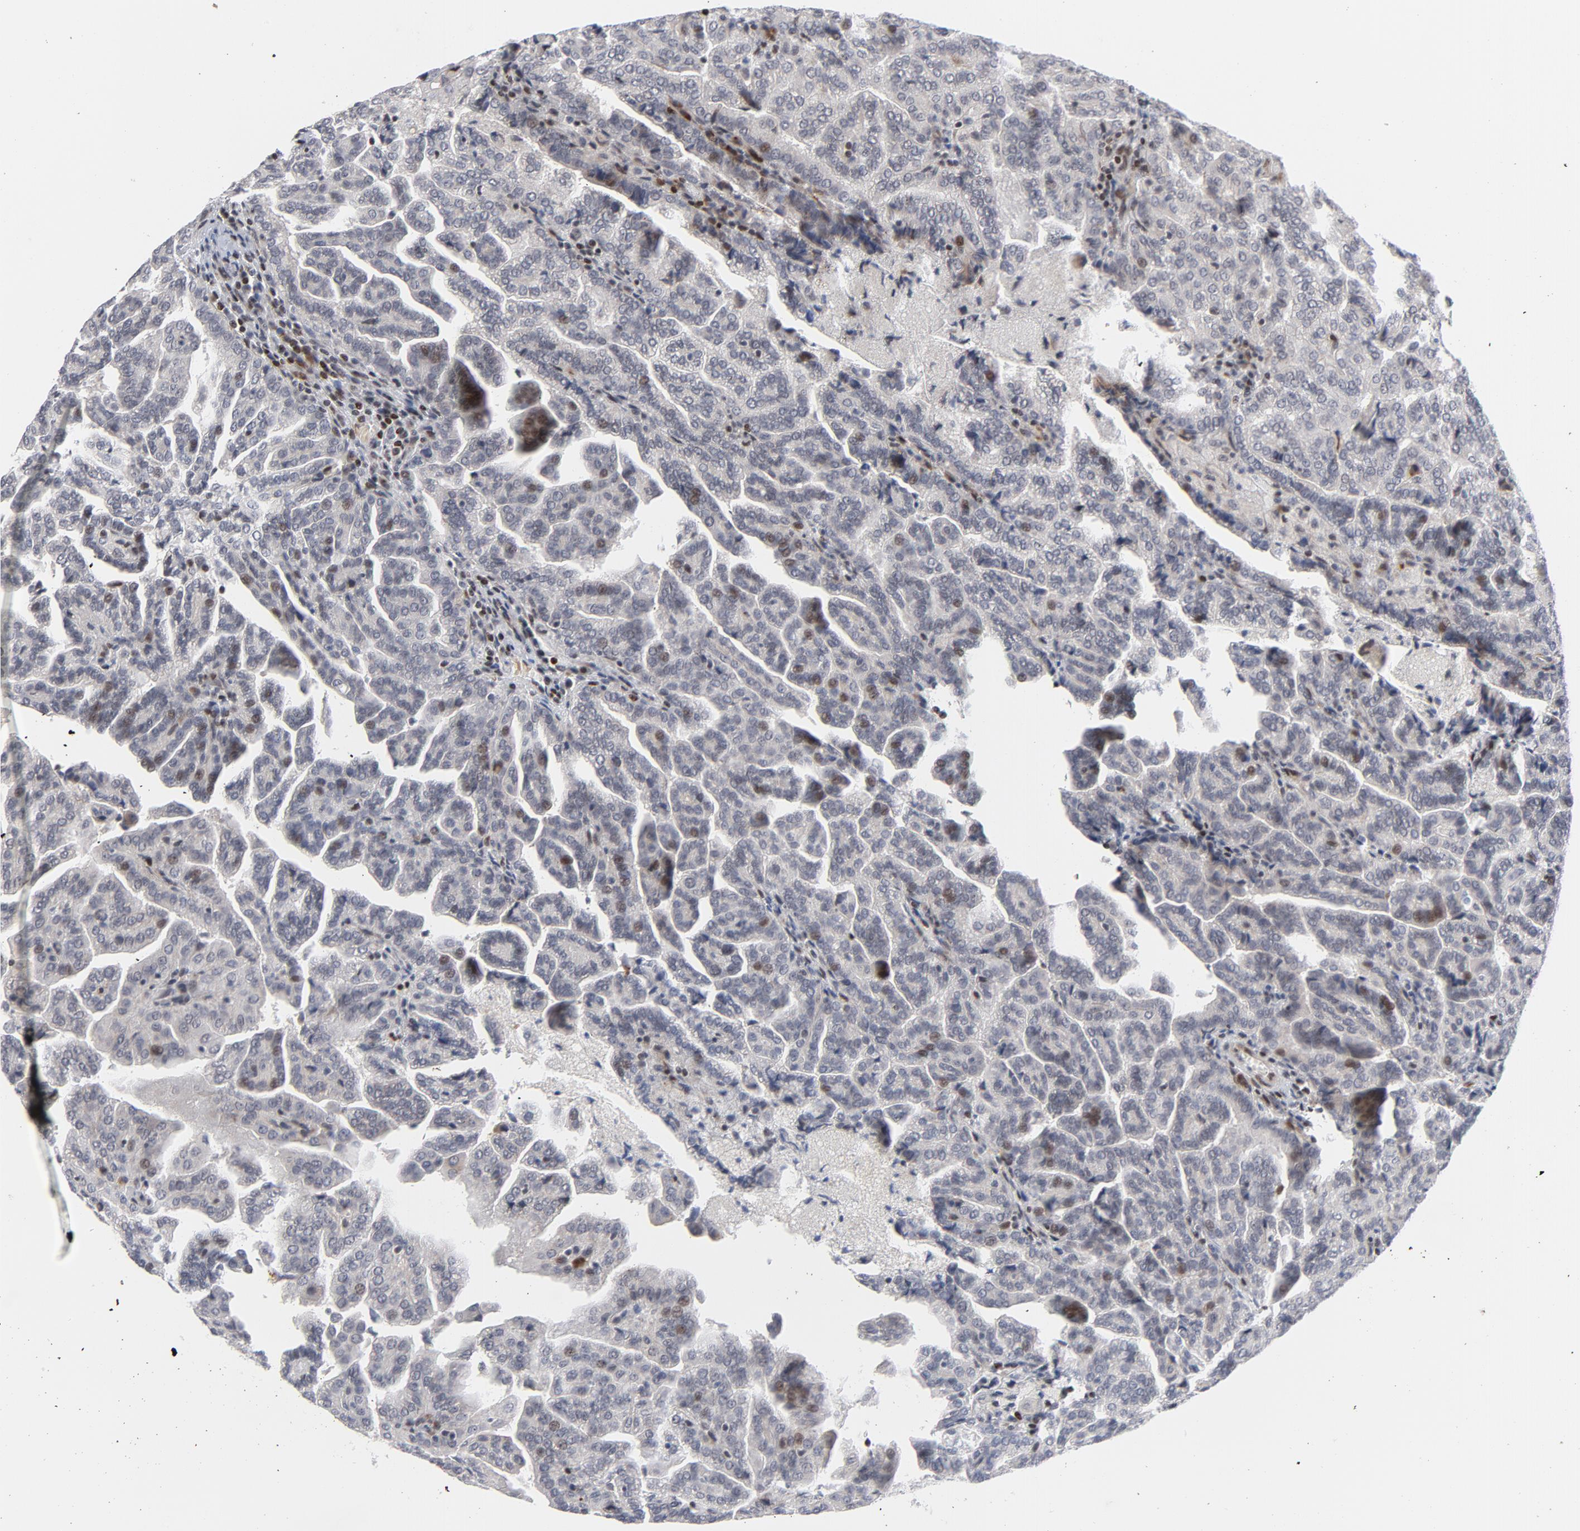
{"staining": {"intensity": "weak", "quantity": "<25%", "location": "nuclear"}, "tissue": "renal cancer", "cell_type": "Tumor cells", "image_type": "cancer", "snomed": [{"axis": "morphology", "description": "Adenocarcinoma, NOS"}, {"axis": "topography", "description": "Kidney"}], "caption": "Immunohistochemical staining of human adenocarcinoma (renal) displays no significant expression in tumor cells.", "gene": "NFIC", "patient": {"sex": "male", "age": 61}}